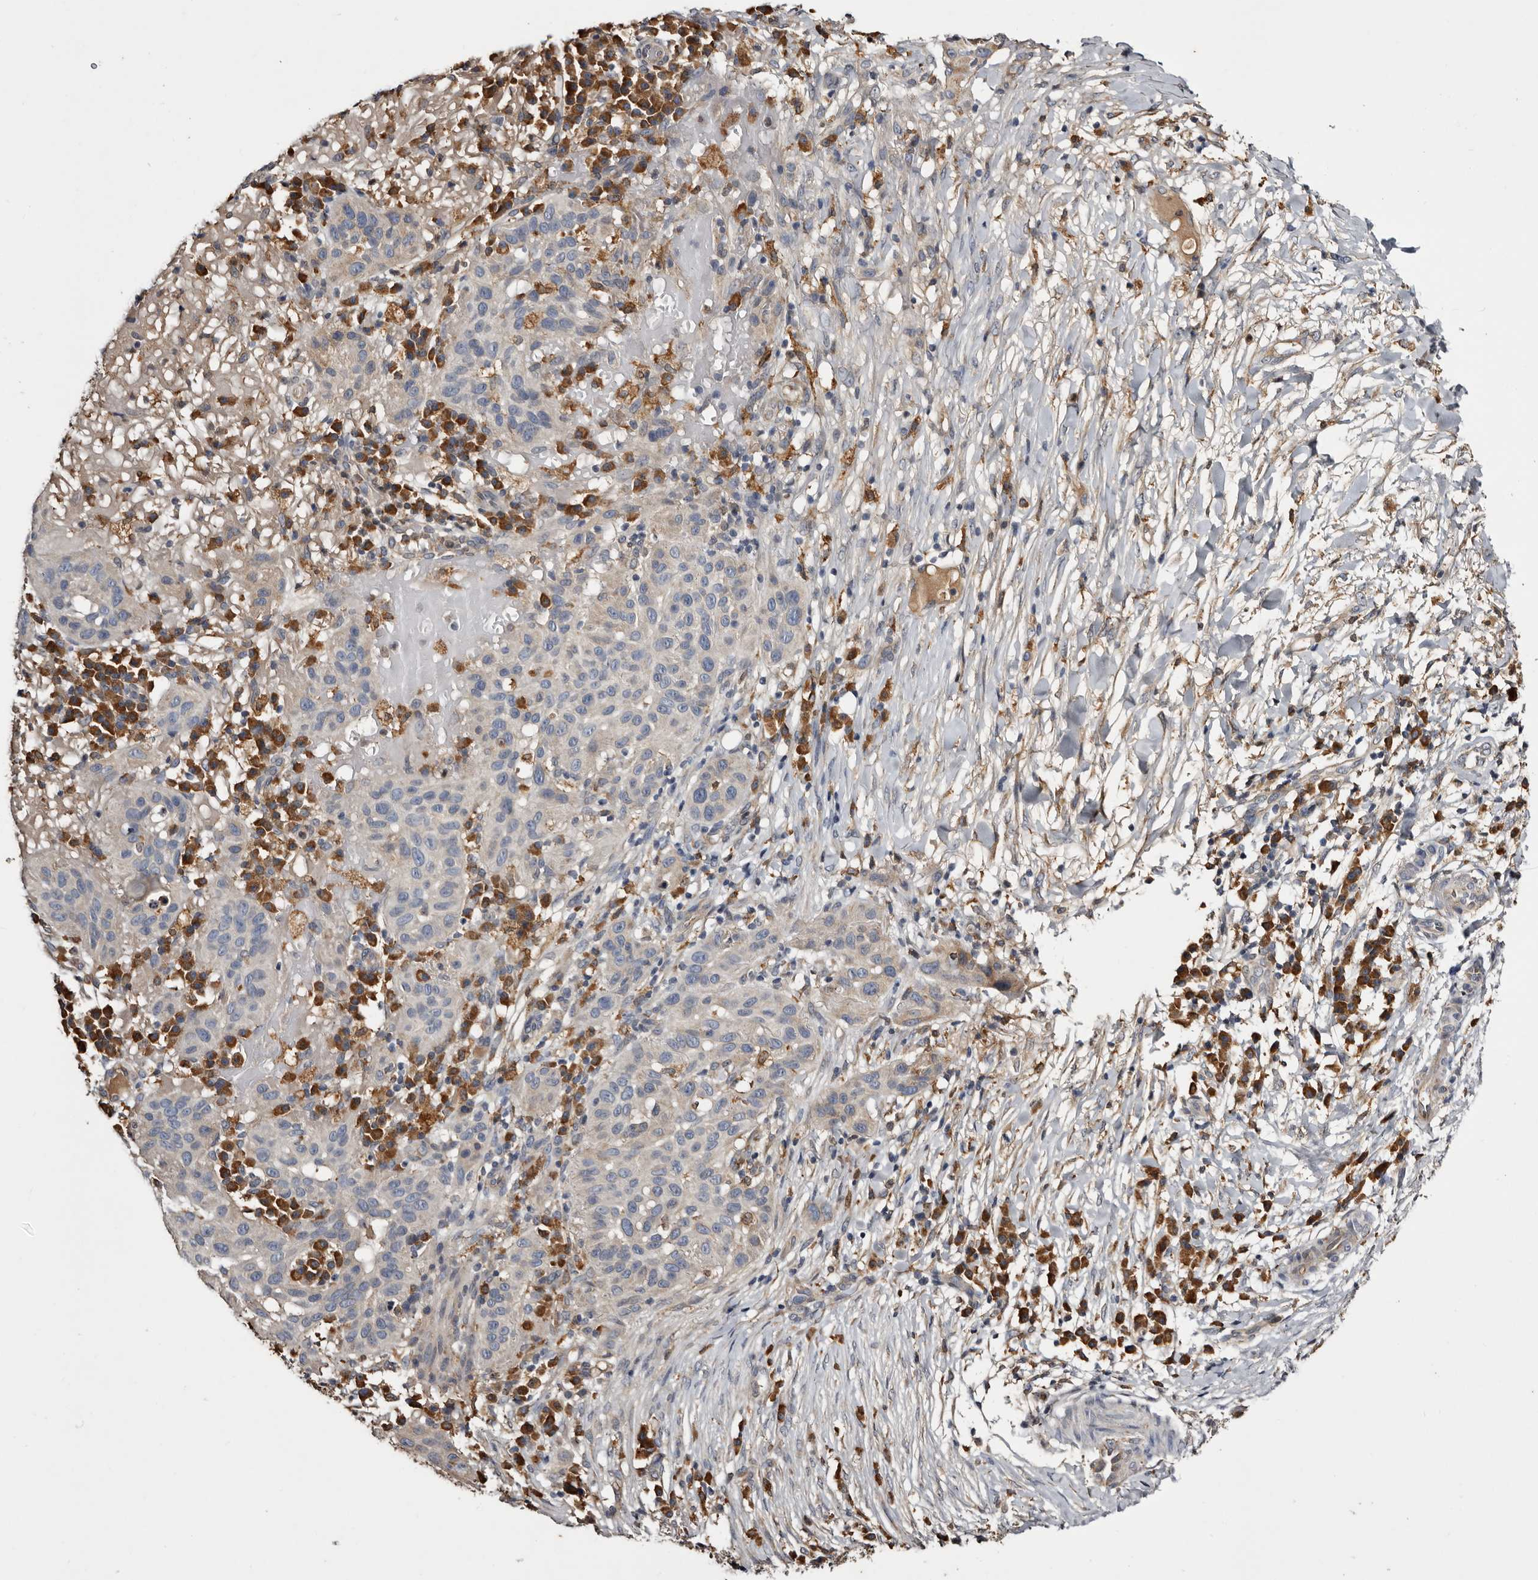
{"staining": {"intensity": "moderate", "quantity": "<25%", "location": "cytoplasmic/membranous"}, "tissue": "skin cancer", "cell_type": "Tumor cells", "image_type": "cancer", "snomed": [{"axis": "morphology", "description": "Normal tissue, NOS"}, {"axis": "morphology", "description": "Squamous cell carcinoma, NOS"}, {"axis": "topography", "description": "Skin"}], "caption": "IHC (DAB) staining of human squamous cell carcinoma (skin) shows moderate cytoplasmic/membranous protein positivity in approximately <25% of tumor cells. Using DAB (brown) and hematoxylin (blue) stains, captured at high magnification using brightfield microscopy.", "gene": "INKA2", "patient": {"sex": "female", "age": 96}}